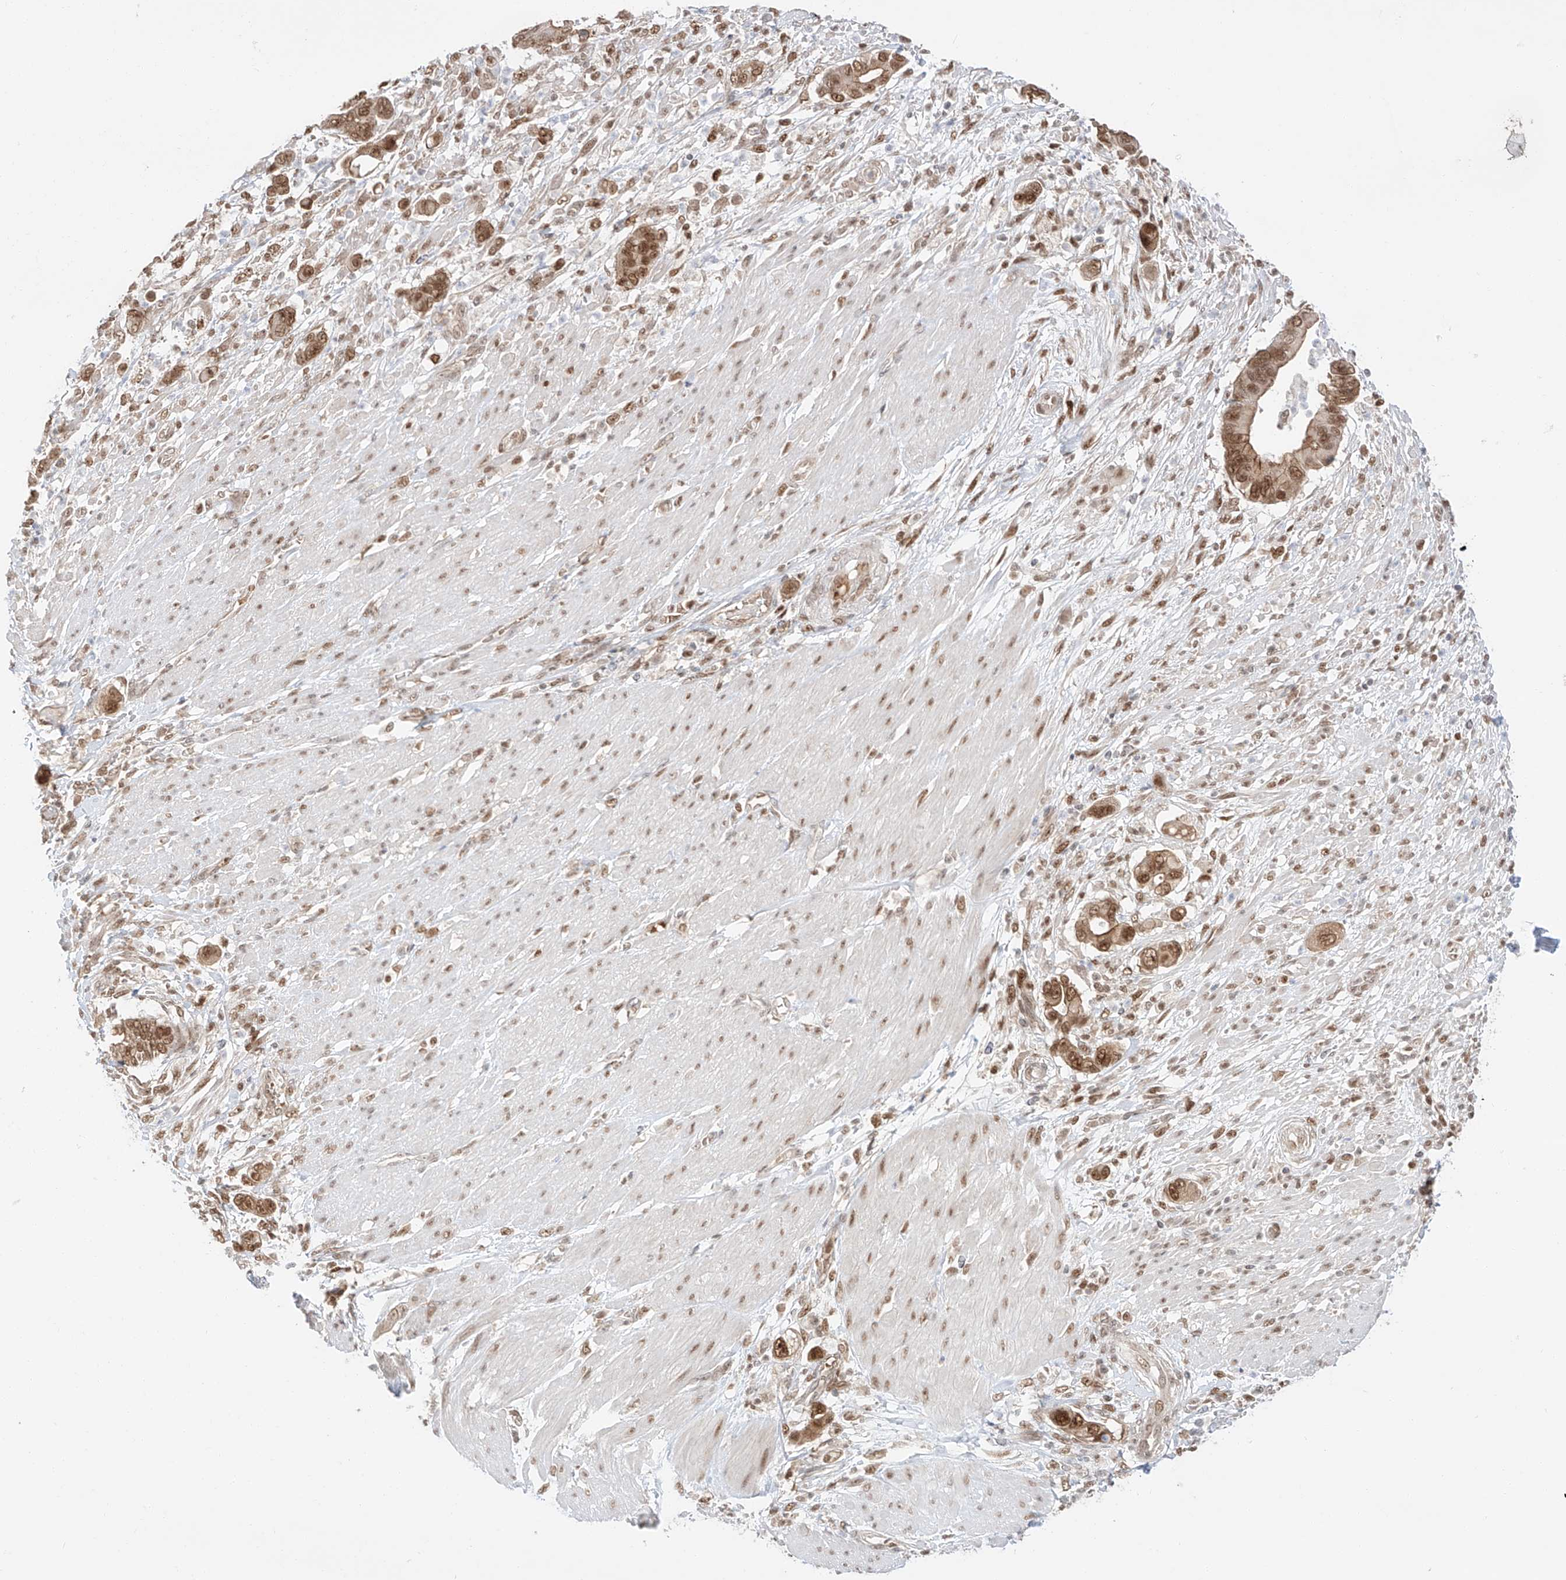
{"staining": {"intensity": "moderate", "quantity": ">75%", "location": "cytoplasmic/membranous,nuclear"}, "tissue": "pancreatic cancer", "cell_type": "Tumor cells", "image_type": "cancer", "snomed": [{"axis": "morphology", "description": "Adenocarcinoma, NOS"}, {"axis": "topography", "description": "Pancreas"}], "caption": "High-power microscopy captured an immunohistochemistry (IHC) micrograph of adenocarcinoma (pancreatic), revealing moderate cytoplasmic/membranous and nuclear expression in approximately >75% of tumor cells. (DAB (3,3'-diaminobenzidine) IHC, brown staining for protein, blue staining for nuclei).", "gene": "POGK", "patient": {"sex": "male", "age": 68}}